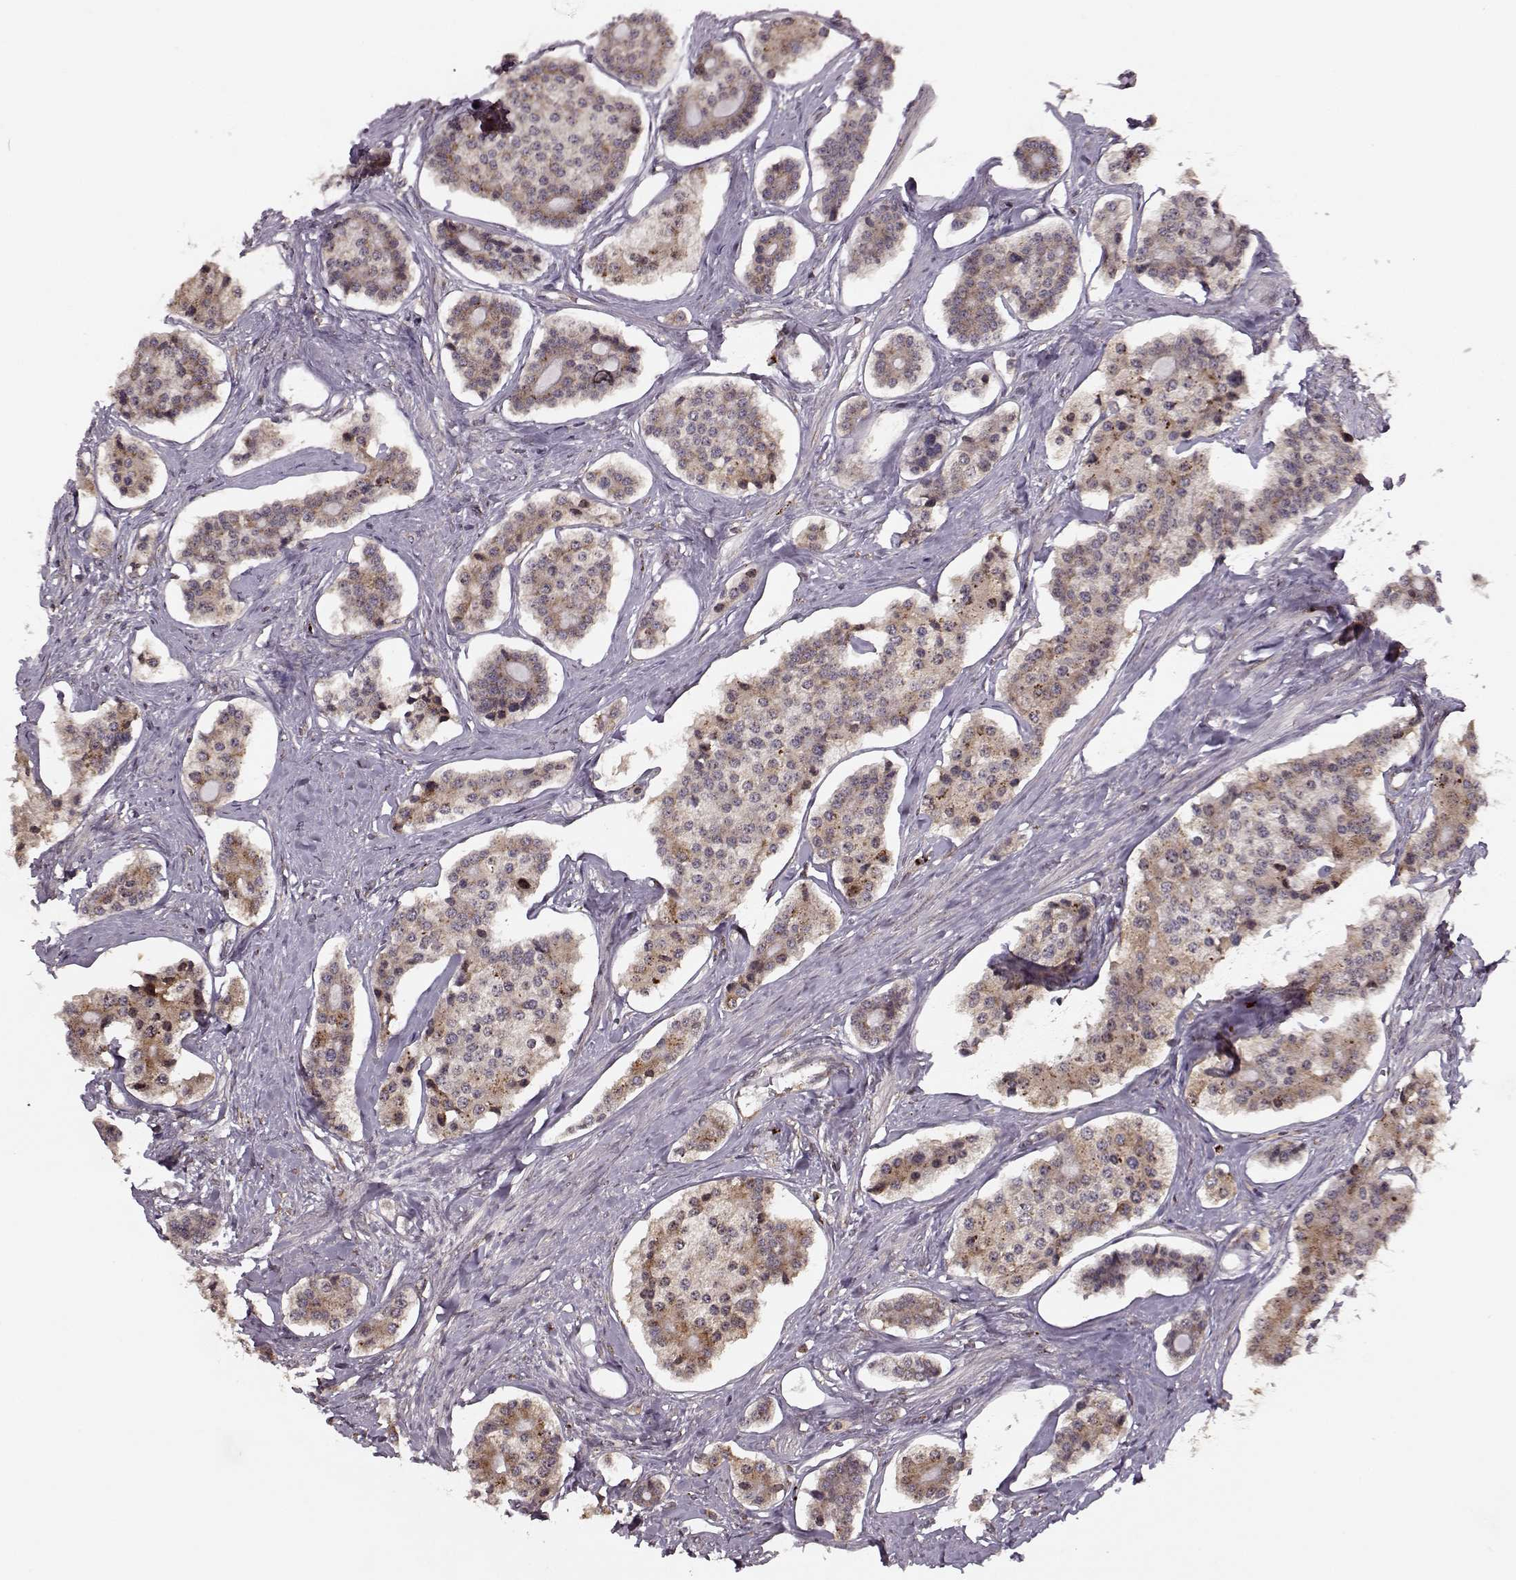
{"staining": {"intensity": "weak", "quantity": ">75%", "location": "cytoplasmic/membranous"}, "tissue": "carcinoid", "cell_type": "Tumor cells", "image_type": "cancer", "snomed": [{"axis": "morphology", "description": "Carcinoid, malignant, NOS"}, {"axis": "topography", "description": "Small intestine"}], "caption": "This micrograph exhibits carcinoid stained with IHC to label a protein in brown. The cytoplasmic/membranous of tumor cells show weak positivity for the protein. Nuclei are counter-stained blue.", "gene": "YIPF5", "patient": {"sex": "female", "age": 65}}